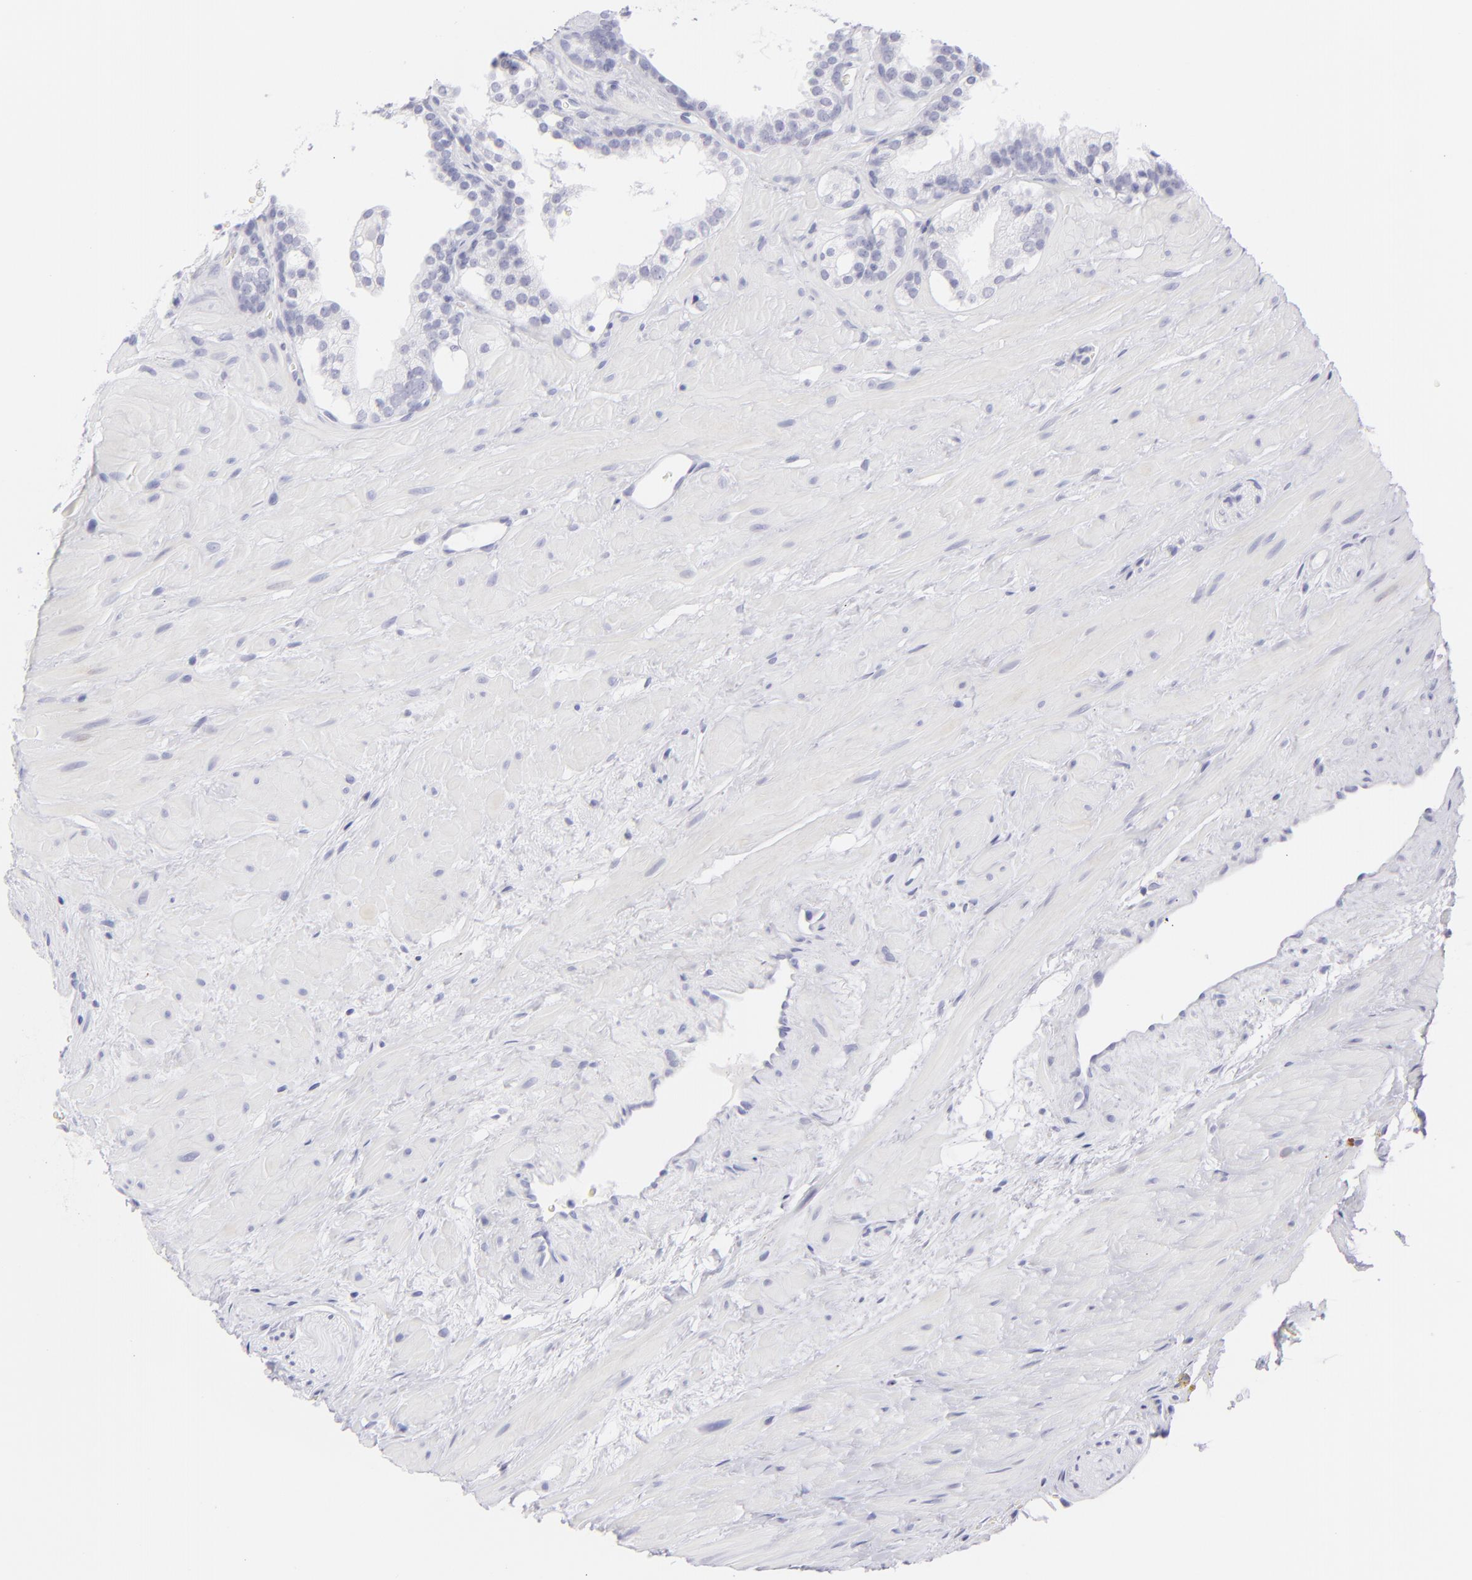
{"staining": {"intensity": "negative", "quantity": "none", "location": "none"}, "tissue": "prostate cancer", "cell_type": "Tumor cells", "image_type": "cancer", "snomed": [{"axis": "morphology", "description": "Adenocarcinoma, Low grade"}, {"axis": "topography", "description": "Prostate"}], "caption": "Immunohistochemical staining of human prostate cancer displays no significant positivity in tumor cells.", "gene": "FCER2", "patient": {"sex": "male", "age": 57}}